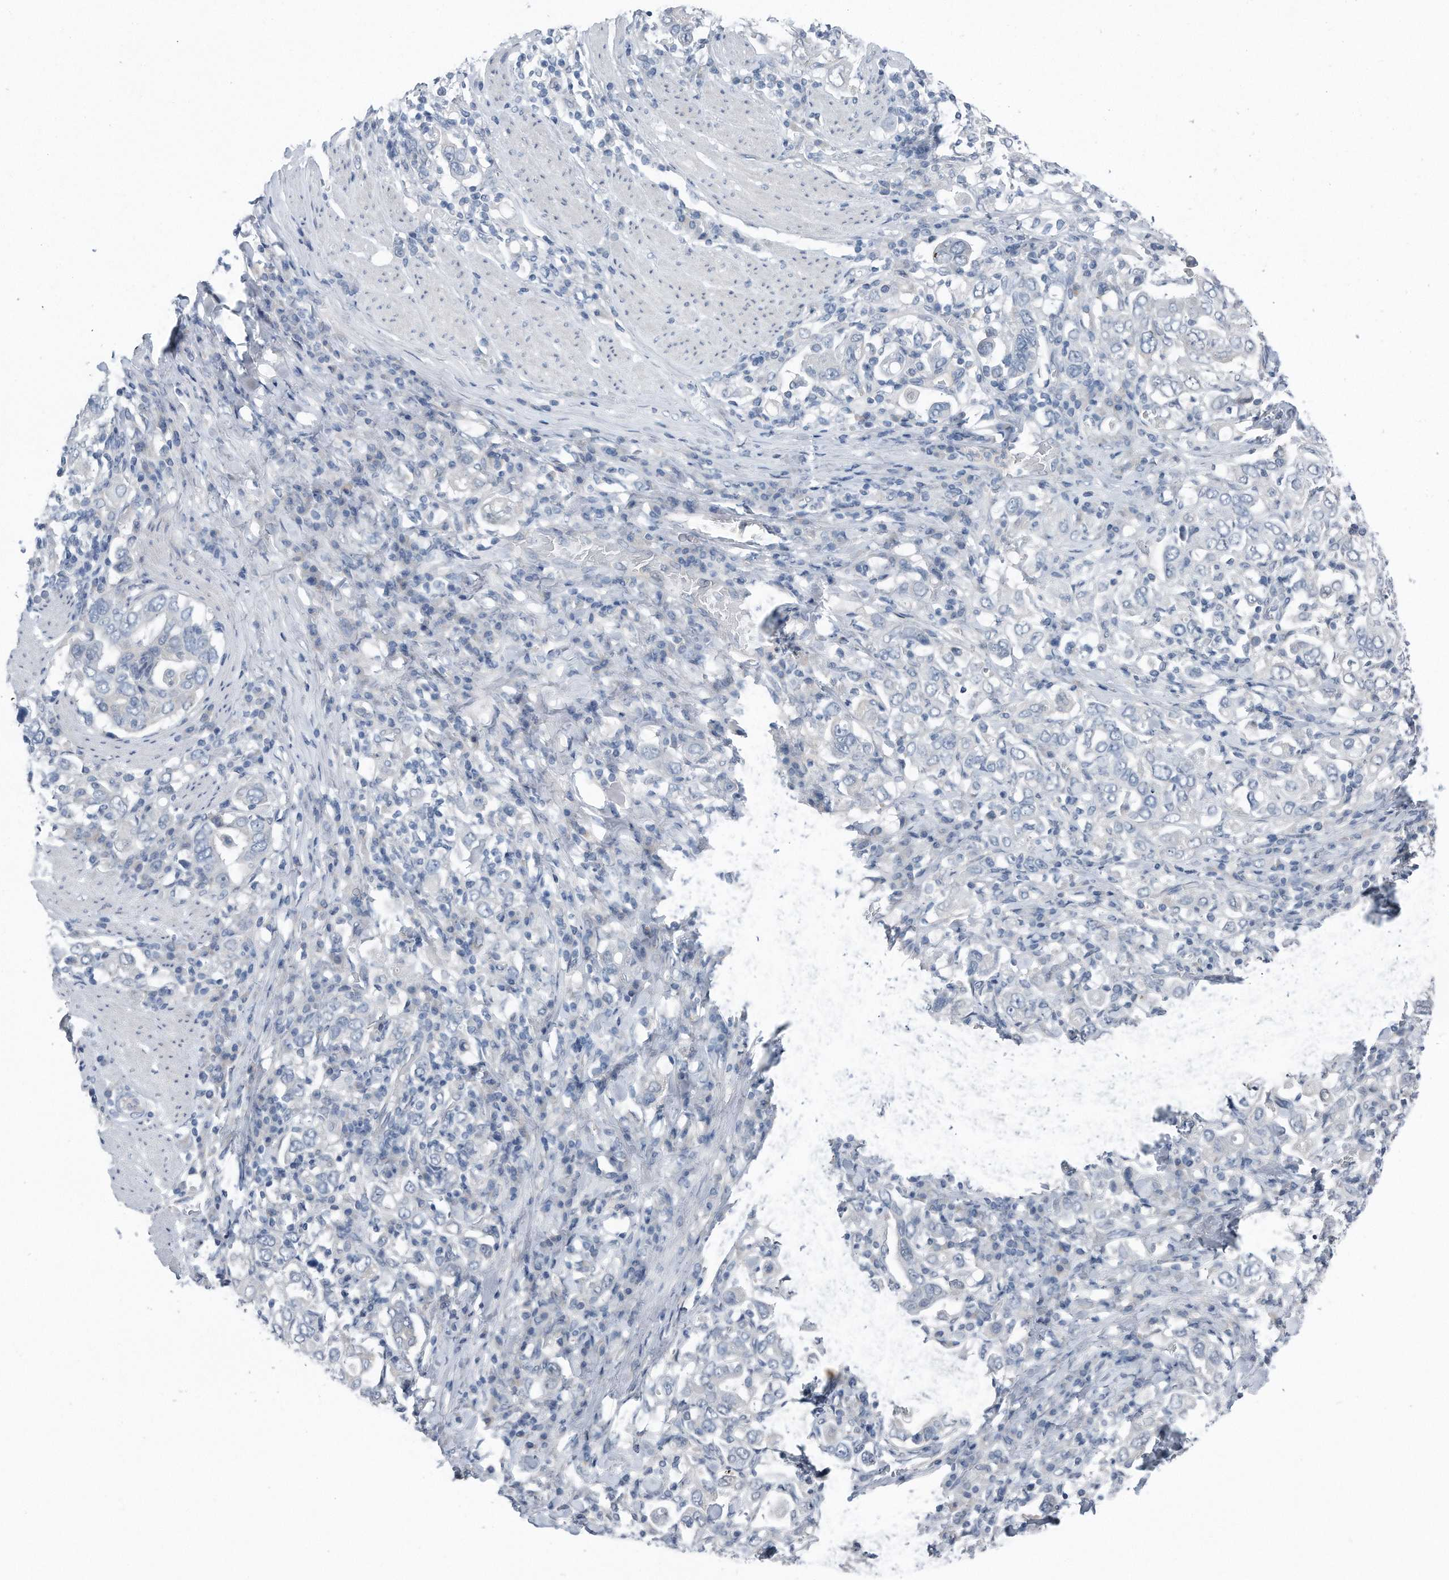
{"staining": {"intensity": "negative", "quantity": "none", "location": "none"}, "tissue": "stomach cancer", "cell_type": "Tumor cells", "image_type": "cancer", "snomed": [{"axis": "morphology", "description": "Adenocarcinoma, NOS"}, {"axis": "topography", "description": "Stomach, upper"}], "caption": "Stomach cancer (adenocarcinoma) was stained to show a protein in brown. There is no significant staining in tumor cells.", "gene": "YRDC", "patient": {"sex": "male", "age": 62}}